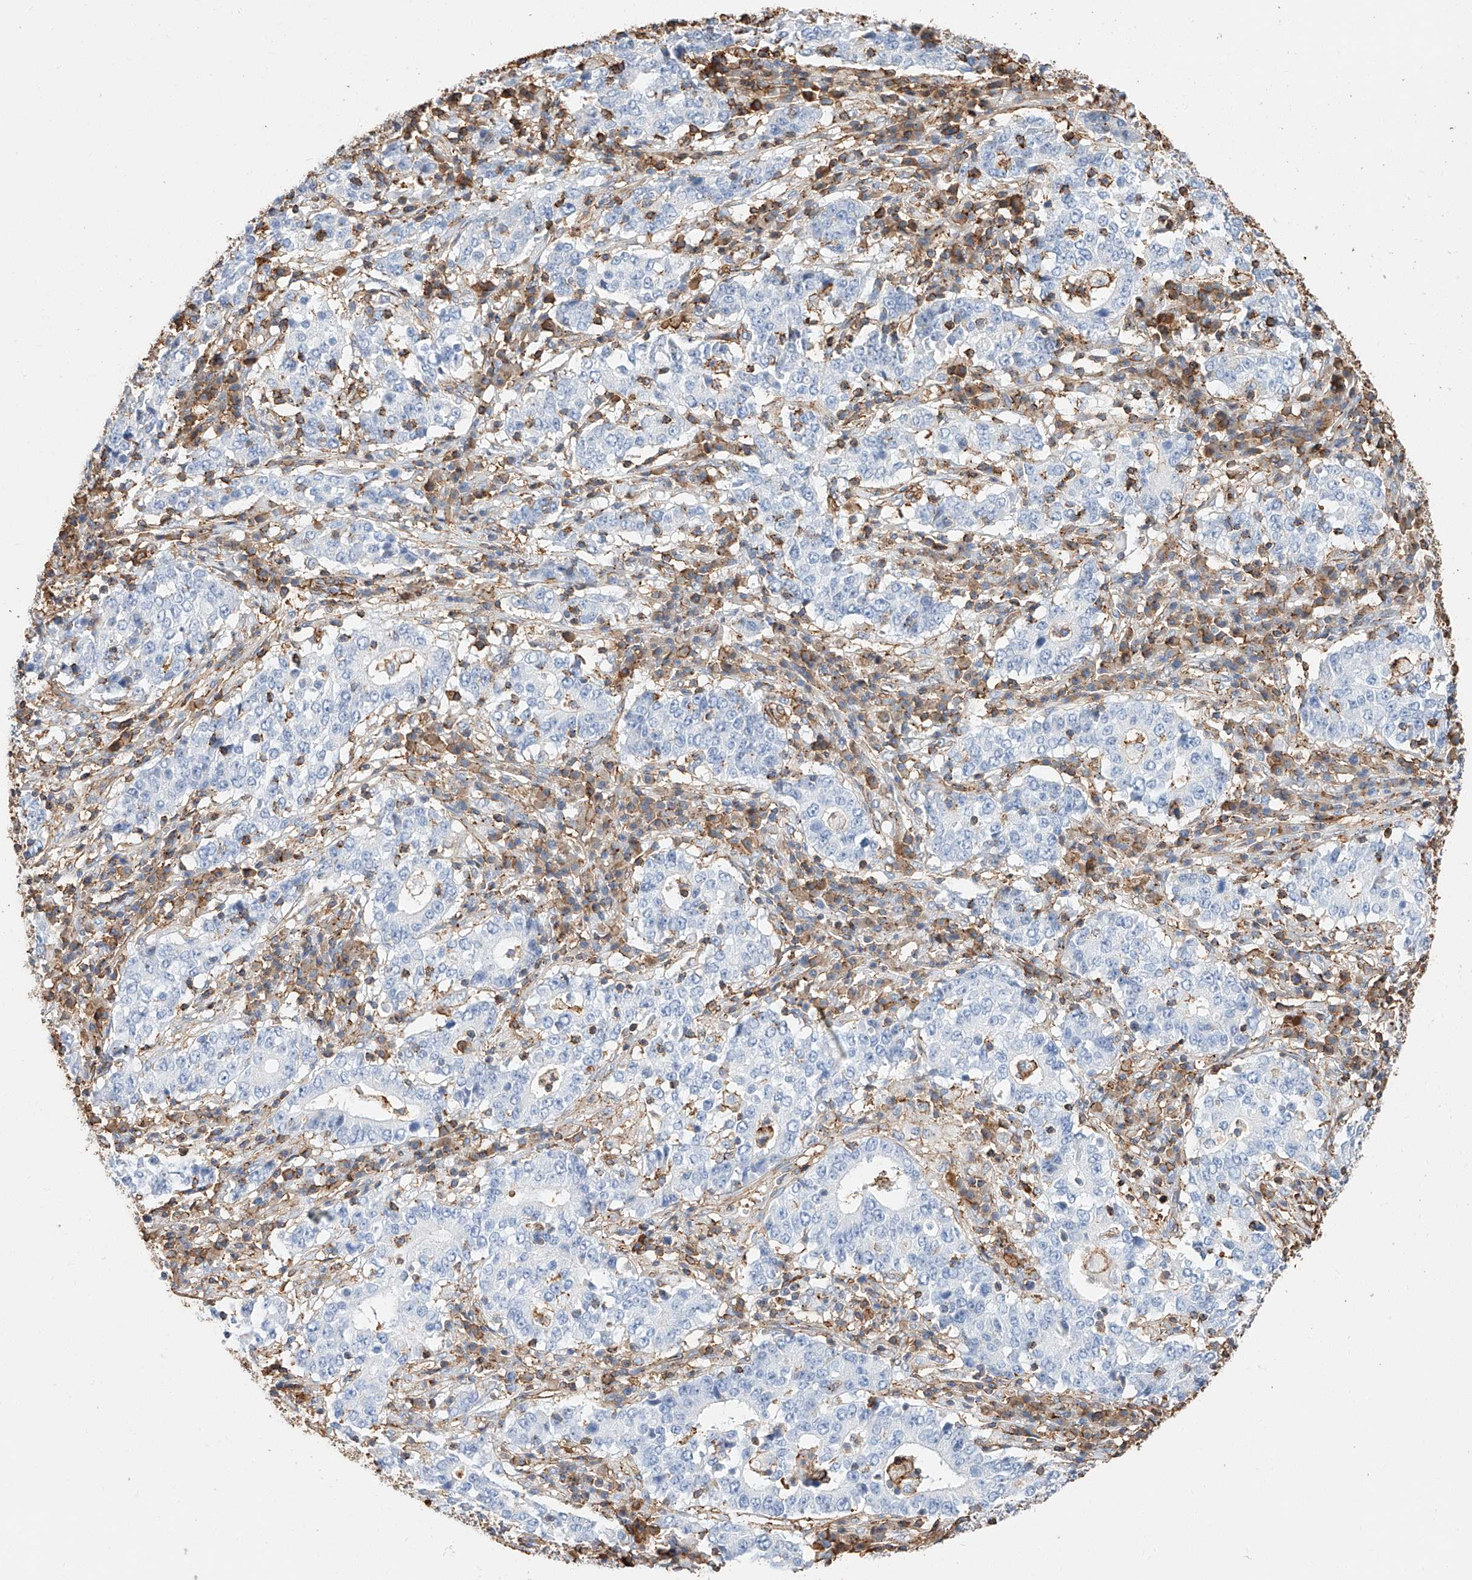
{"staining": {"intensity": "negative", "quantity": "none", "location": "none"}, "tissue": "stomach cancer", "cell_type": "Tumor cells", "image_type": "cancer", "snomed": [{"axis": "morphology", "description": "Adenocarcinoma, NOS"}, {"axis": "topography", "description": "Stomach"}], "caption": "This is an immunohistochemistry (IHC) micrograph of human stomach cancer. There is no staining in tumor cells.", "gene": "WFS1", "patient": {"sex": "male", "age": 59}}